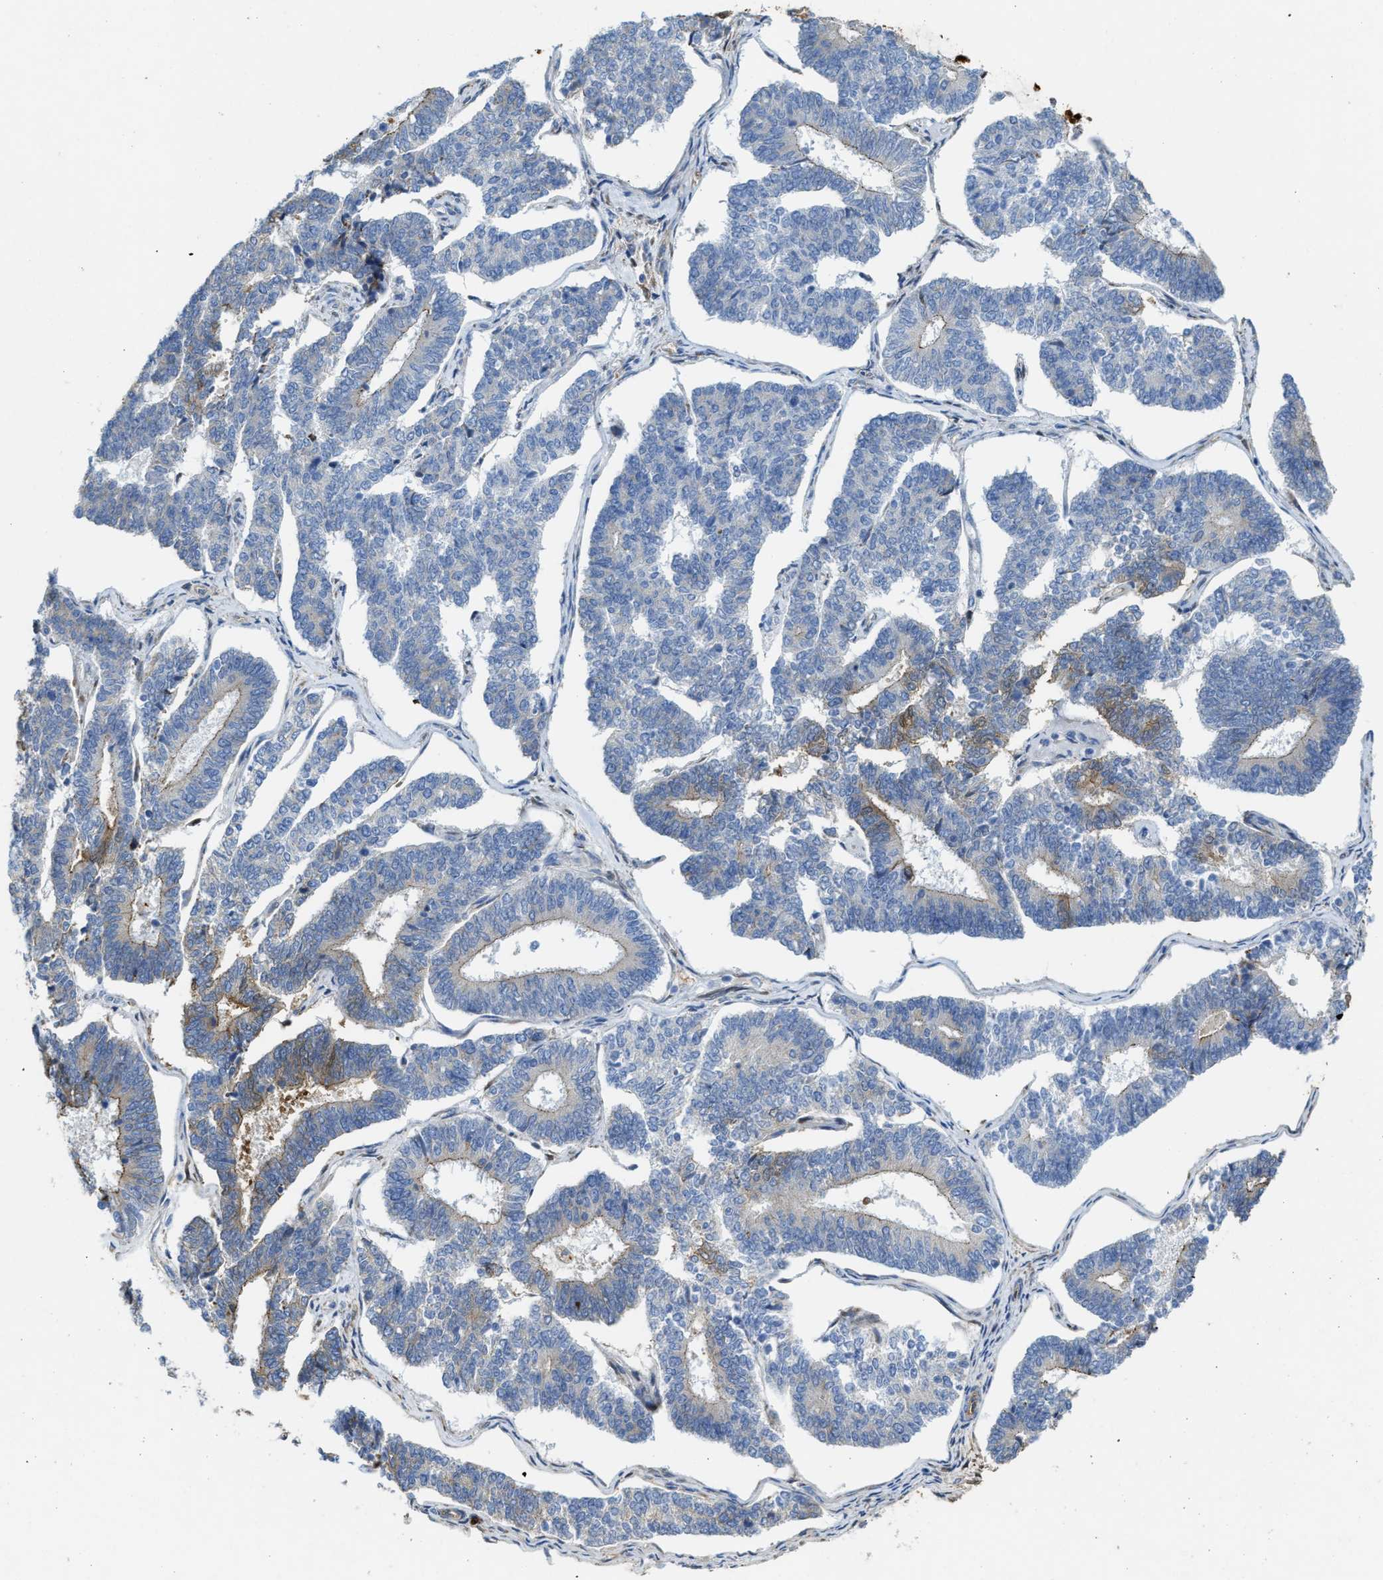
{"staining": {"intensity": "weak", "quantity": "<25%", "location": "cytoplasmic/membranous"}, "tissue": "endometrial cancer", "cell_type": "Tumor cells", "image_type": "cancer", "snomed": [{"axis": "morphology", "description": "Adenocarcinoma, NOS"}, {"axis": "topography", "description": "Endometrium"}], "caption": "Histopathology image shows no protein expression in tumor cells of adenocarcinoma (endometrial) tissue.", "gene": "ASS1", "patient": {"sex": "female", "age": 70}}